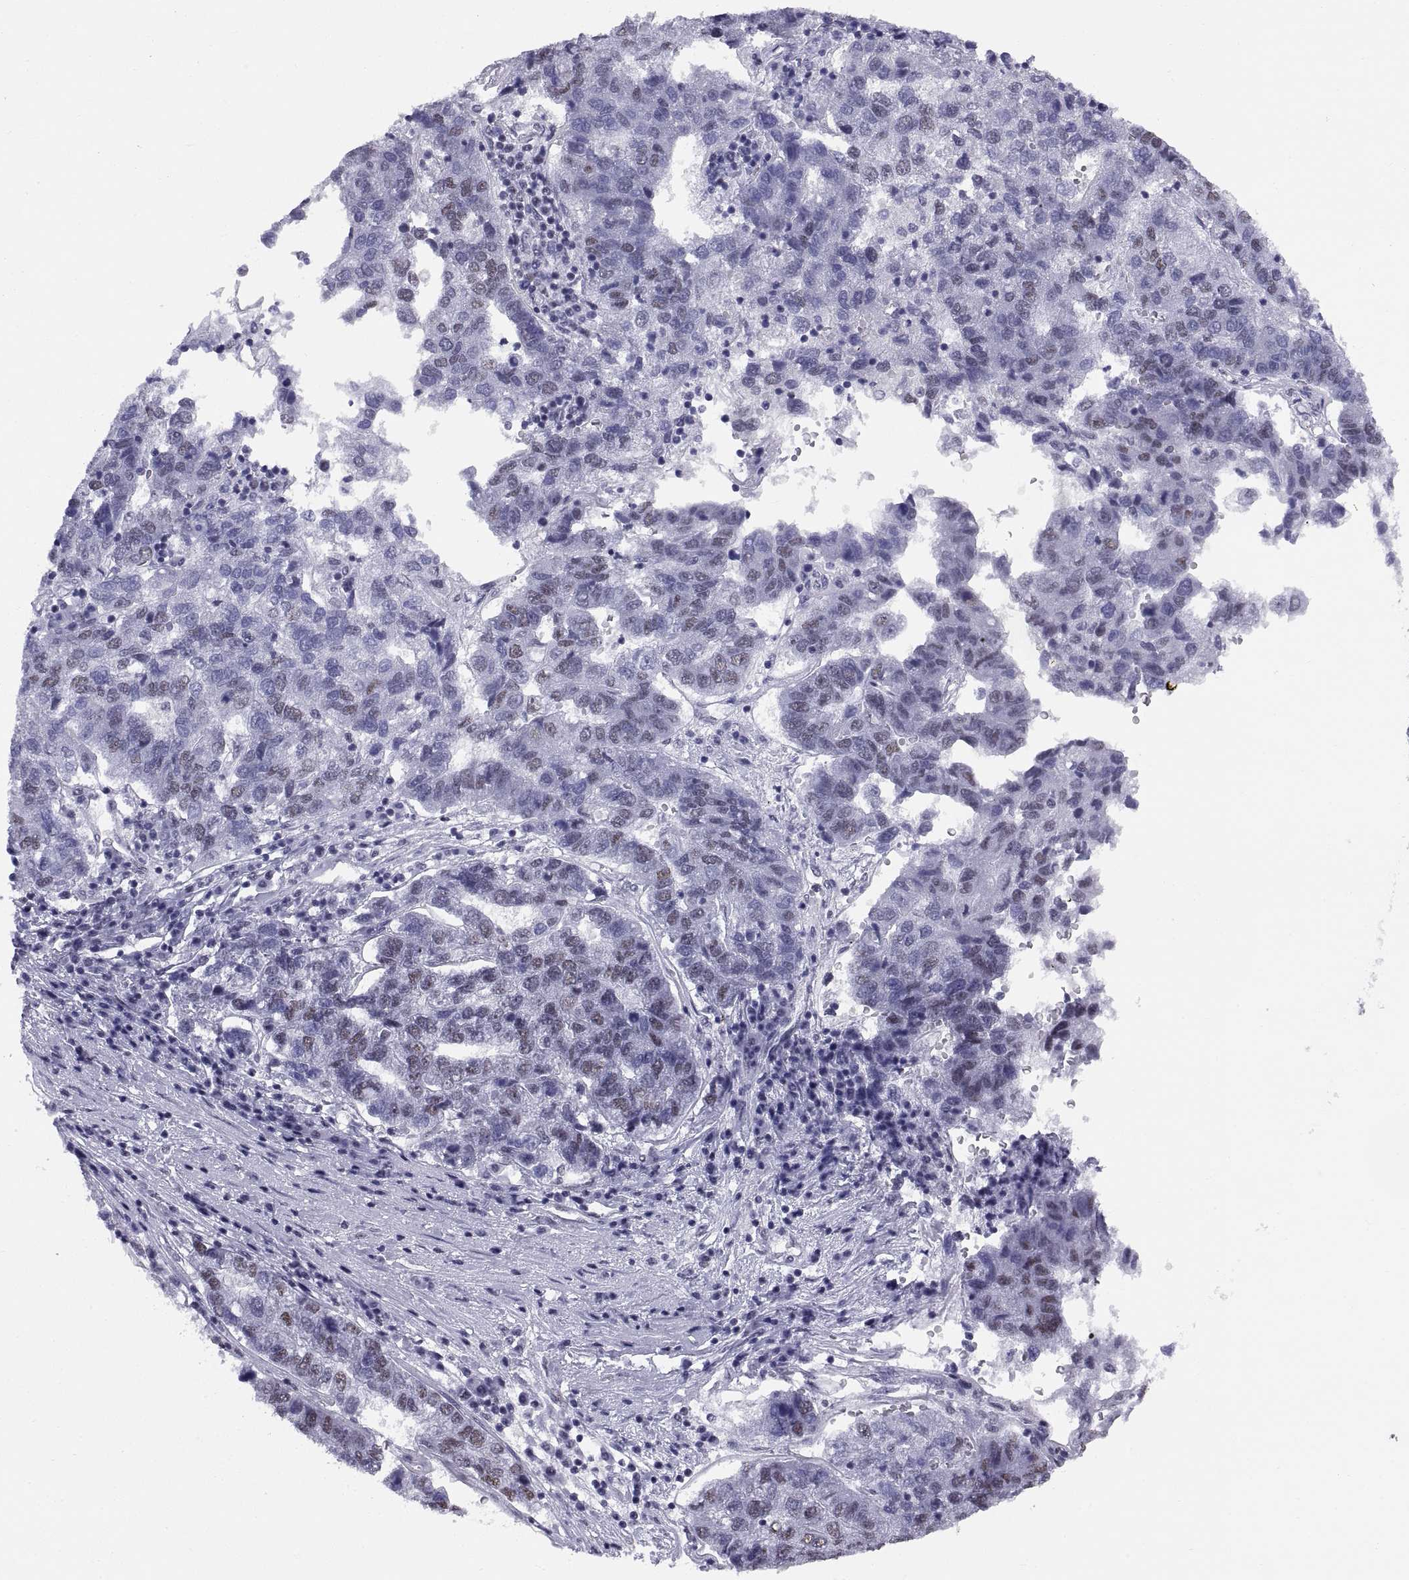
{"staining": {"intensity": "negative", "quantity": "none", "location": "none"}, "tissue": "pancreatic cancer", "cell_type": "Tumor cells", "image_type": "cancer", "snomed": [{"axis": "morphology", "description": "Adenocarcinoma, NOS"}, {"axis": "topography", "description": "Pancreas"}], "caption": "Pancreatic cancer (adenocarcinoma) stained for a protein using IHC shows no expression tumor cells.", "gene": "NEUROD6", "patient": {"sex": "female", "age": 61}}